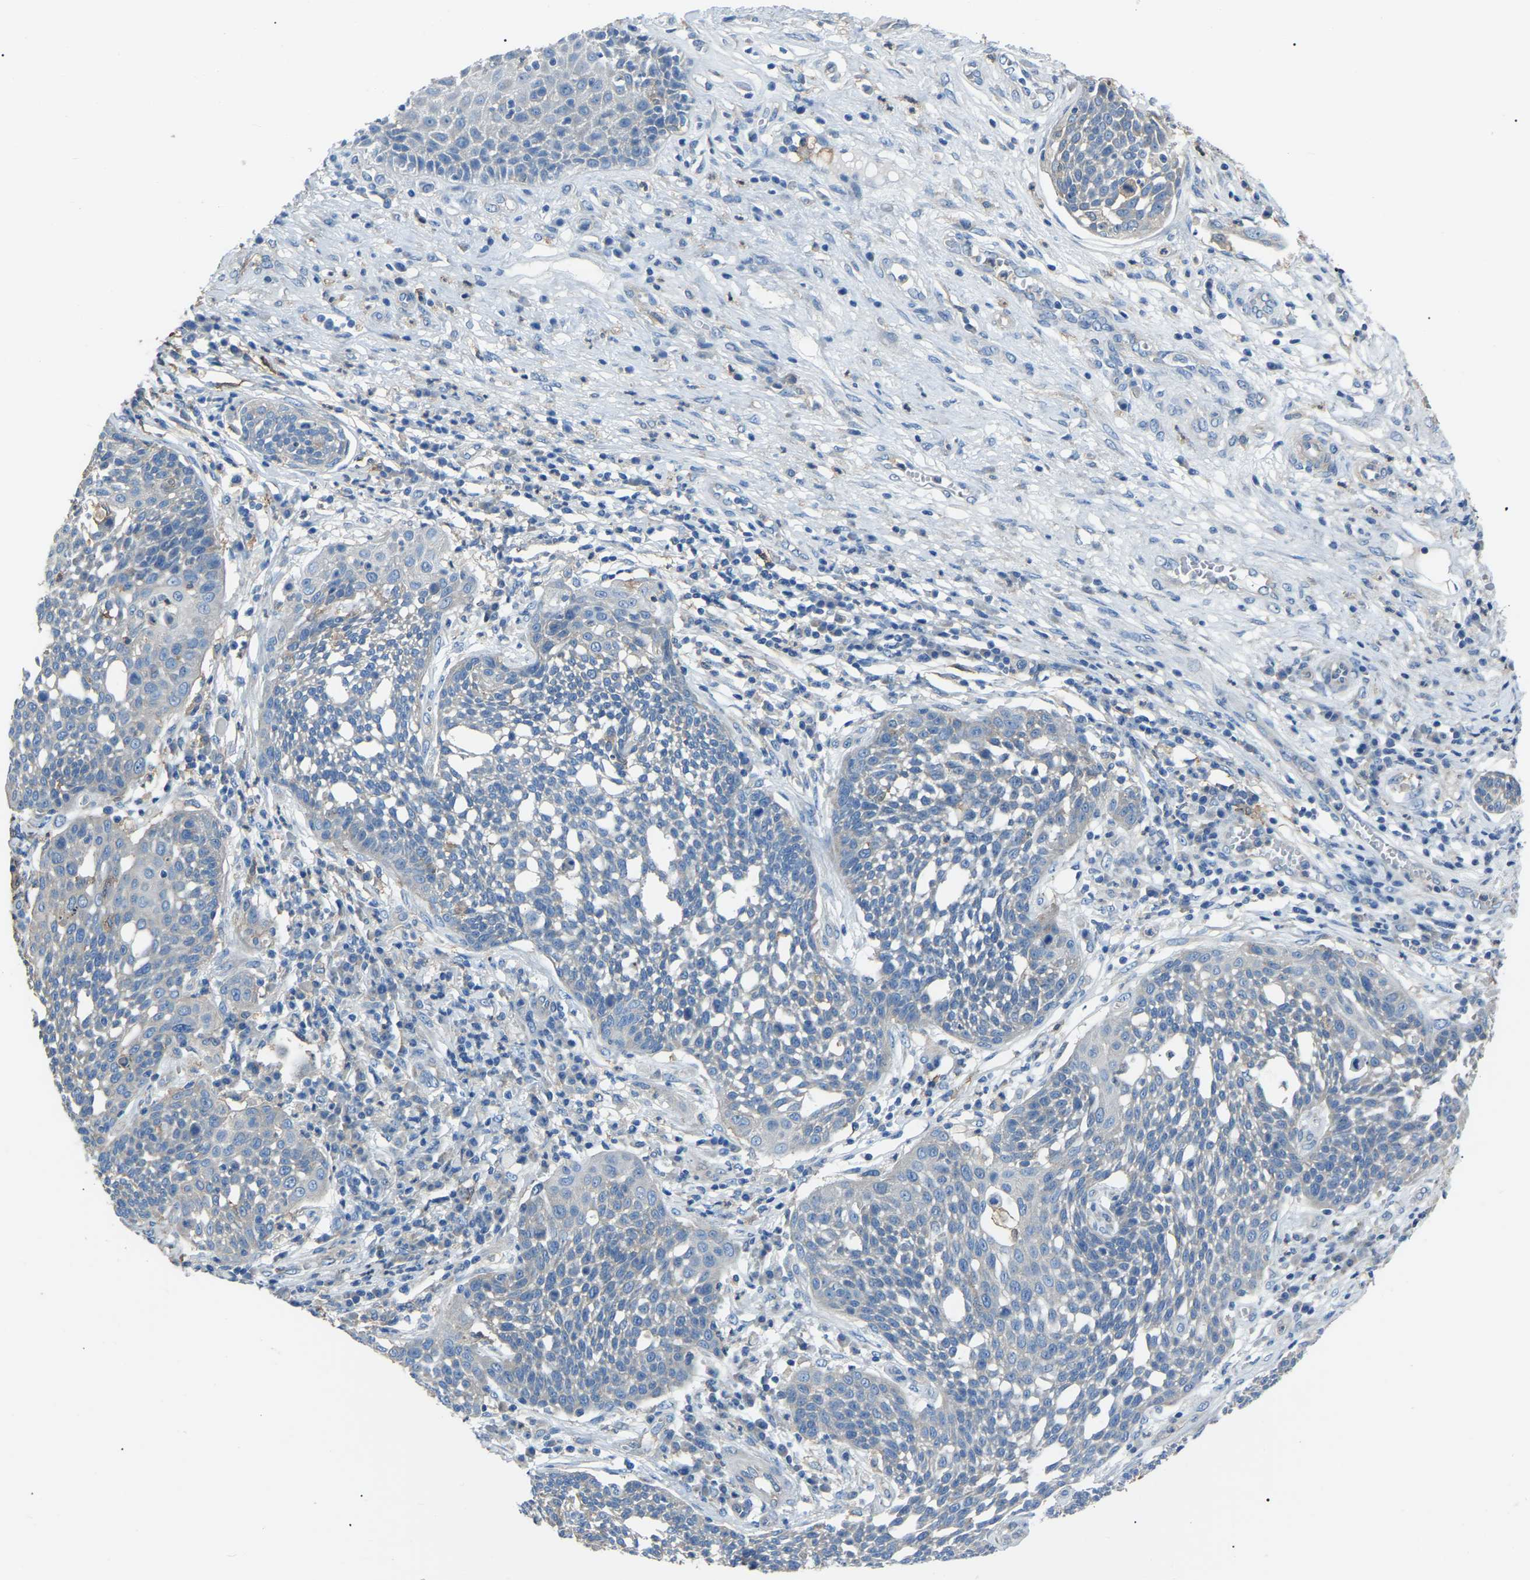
{"staining": {"intensity": "negative", "quantity": "none", "location": "none"}, "tissue": "cervical cancer", "cell_type": "Tumor cells", "image_type": "cancer", "snomed": [{"axis": "morphology", "description": "Squamous cell carcinoma, NOS"}, {"axis": "topography", "description": "Cervix"}], "caption": "Micrograph shows no protein staining in tumor cells of cervical cancer (squamous cell carcinoma) tissue.", "gene": "AIMP1", "patient": {"sex": "female", "age": 34}}